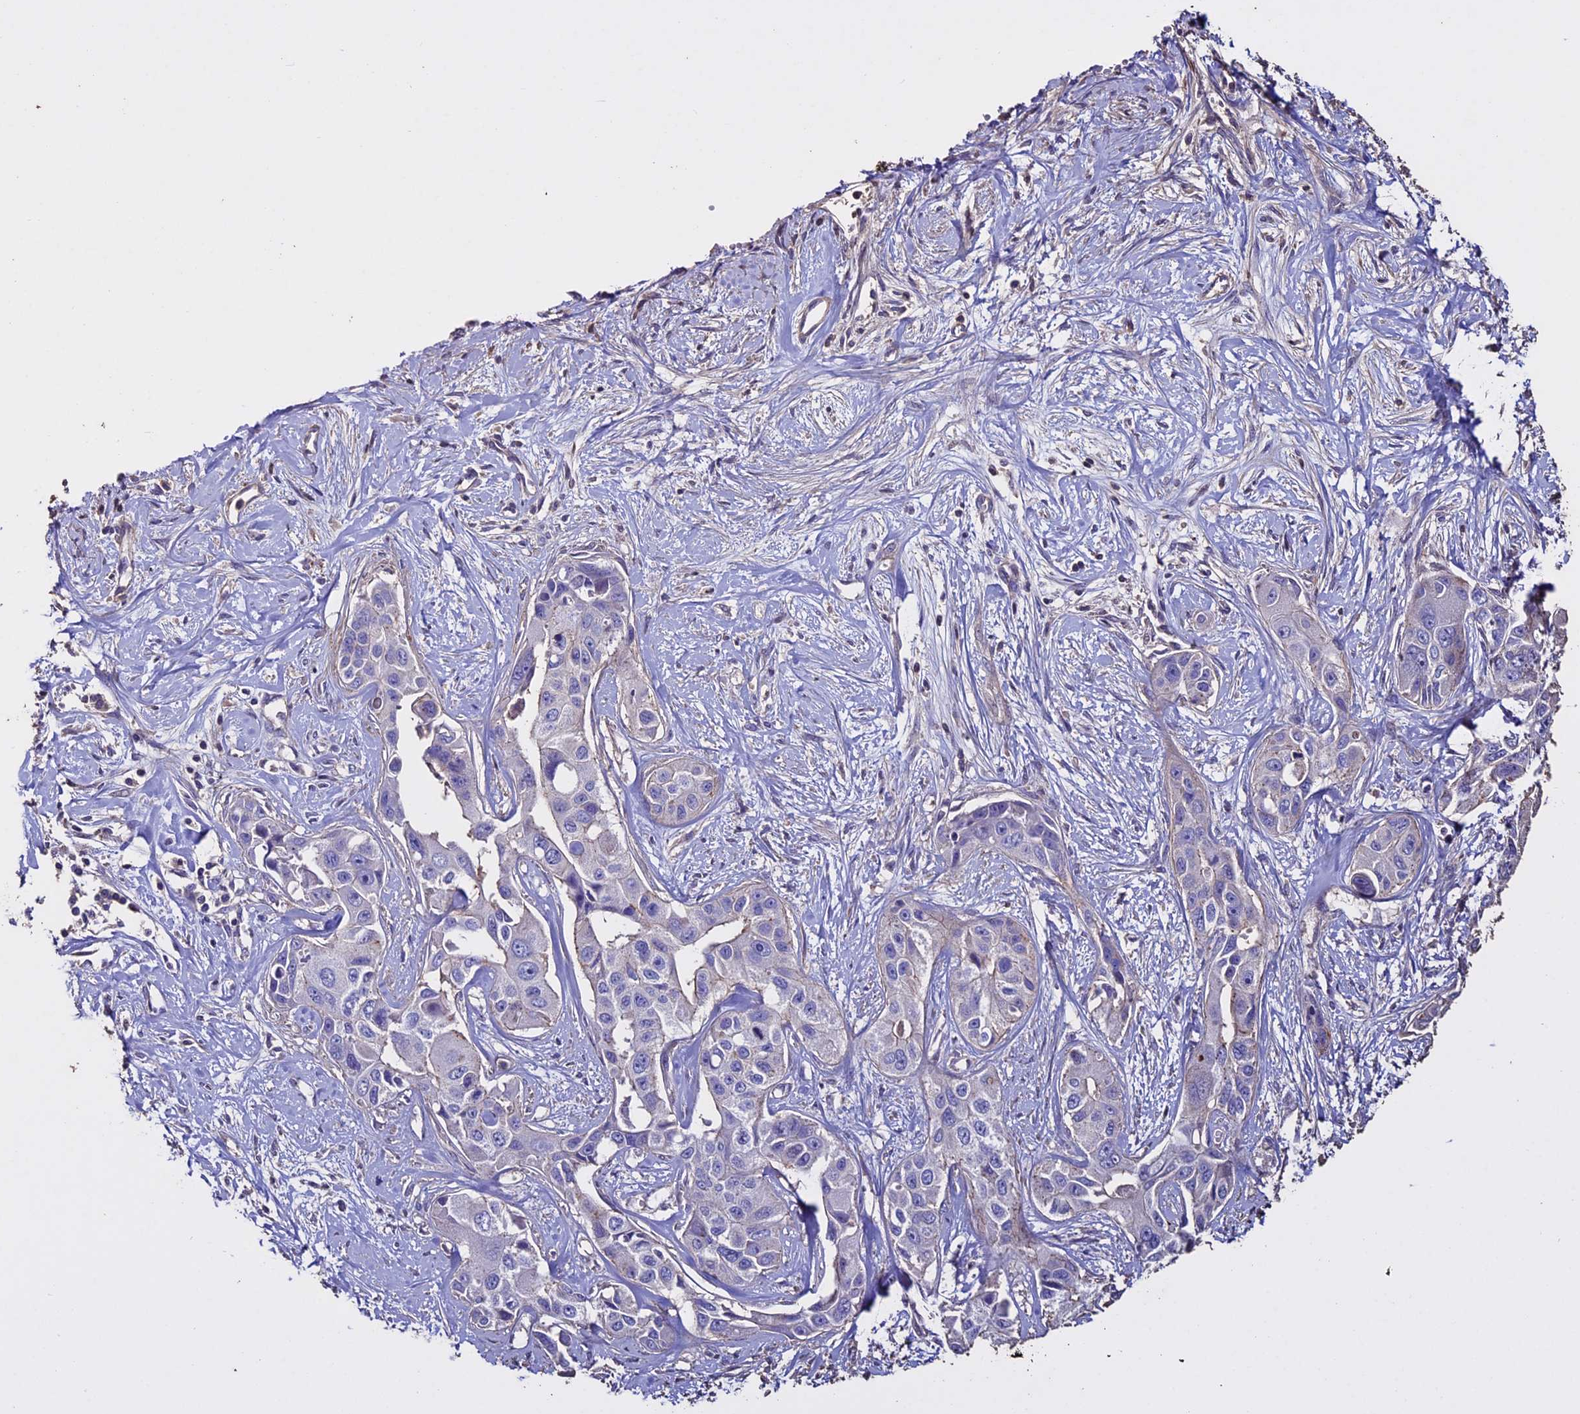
{"staining": {"intensity": "negative", "quantity": "none", "location": "none"}, "tissue": "liver cancer", "cell_type": "Tumor cells", "image_type": "cancer", "snomed": [{"axis": "morphology", "description": "Cholangiocarcinoma"}, {"axis": "topography", "description": "Liver"}], "caption": "A histopathology image of human cholangiocarcinoma (liver) is negative for staining in tumor cells.", "gene": "USB1", "patient": {"sex": "male", "age": 59}}